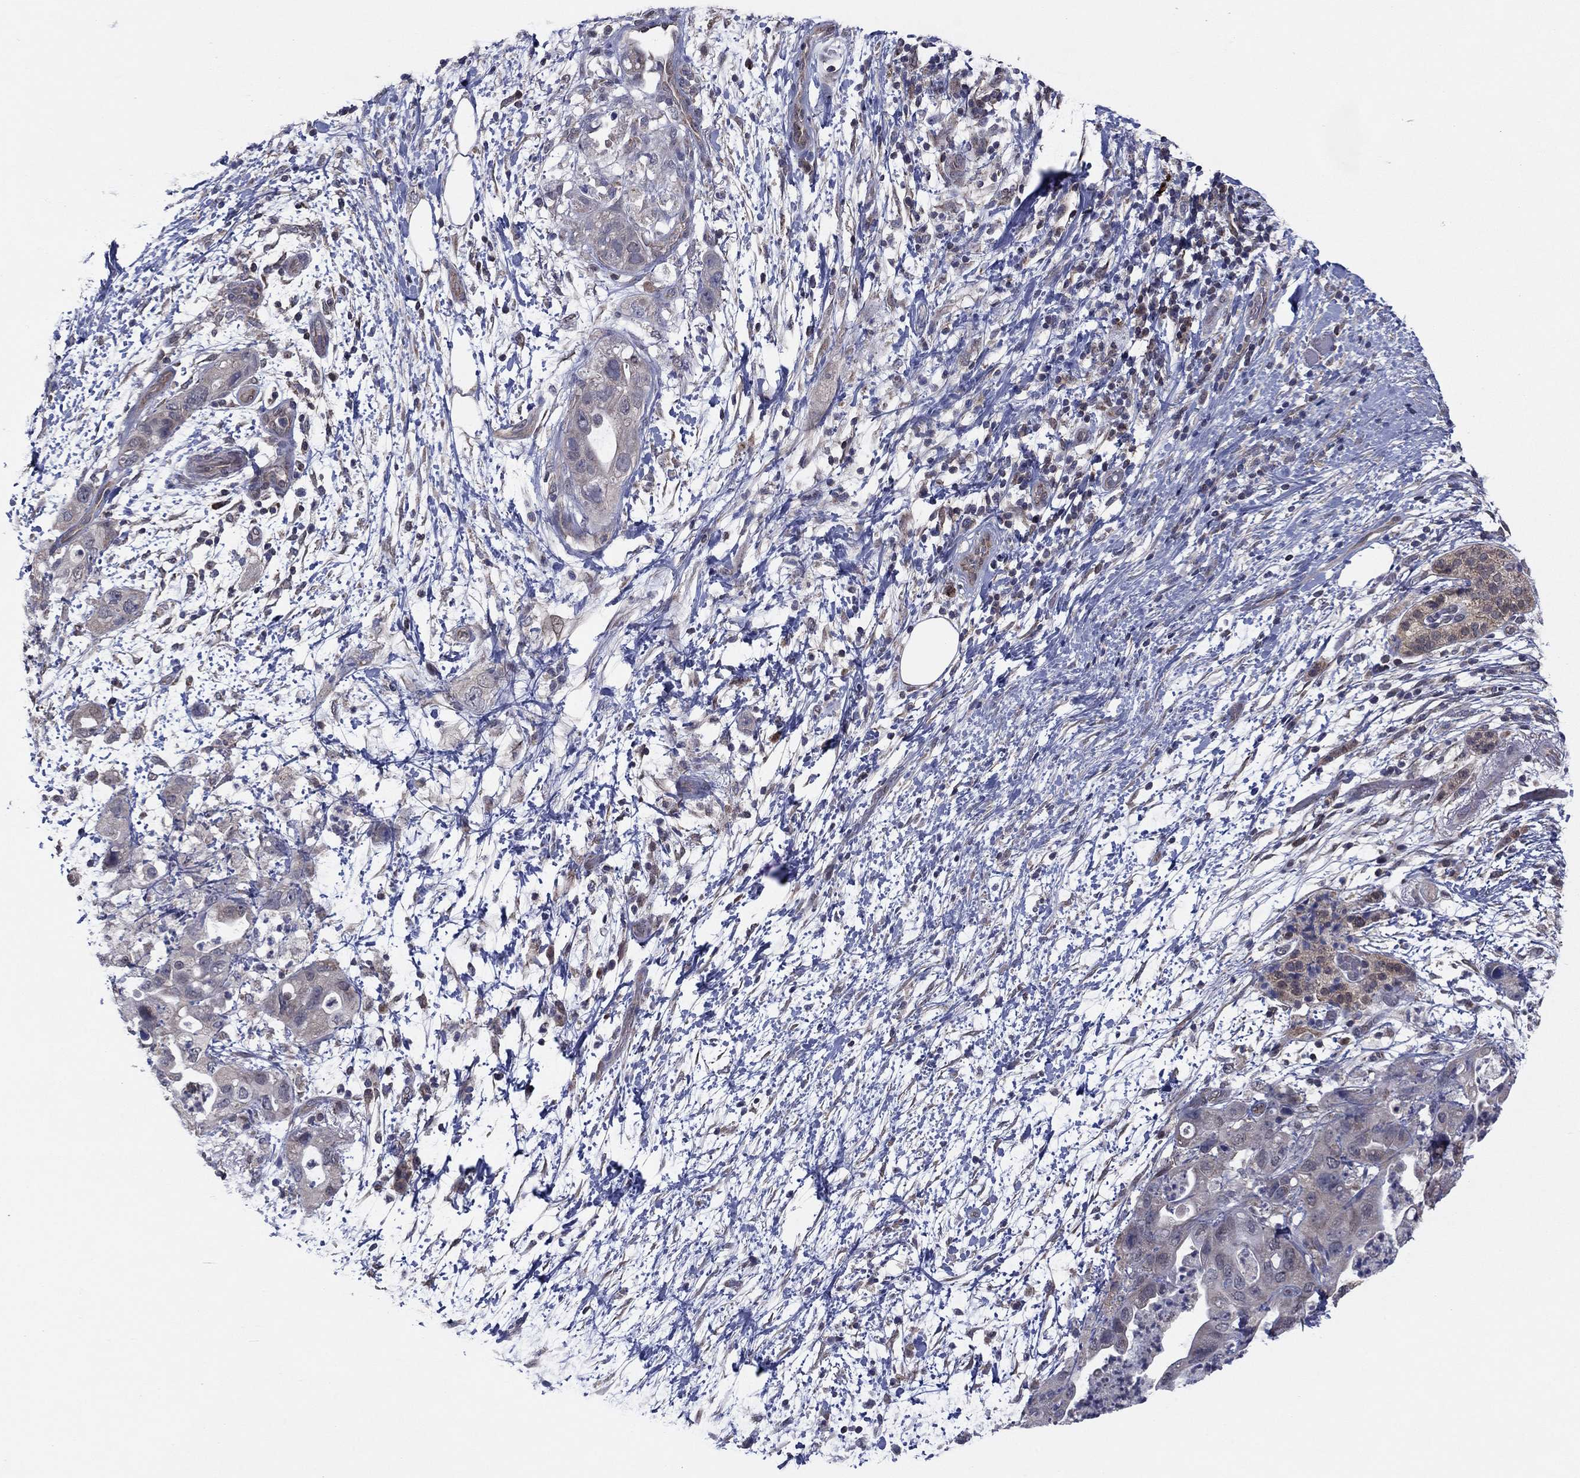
{"staining": {"intensity": "negative", "quantity": "none", "location": "none"}, "tissue": "pancreatic cancer", "cell_type": "Tumor cells", "image_type": "cancer", "snomed": [{"axis": "morphology", "description": "Adenocarcinoma, NOS"}, {"axis": "topography", "description": "Pancreas"}], "caption": "A histopathology image of human adenocarcinoma (pancreatic) is negative for staining in tumor cells.", "gene": "GRHPR", "patient": {"sex": "female", "age": 72}}